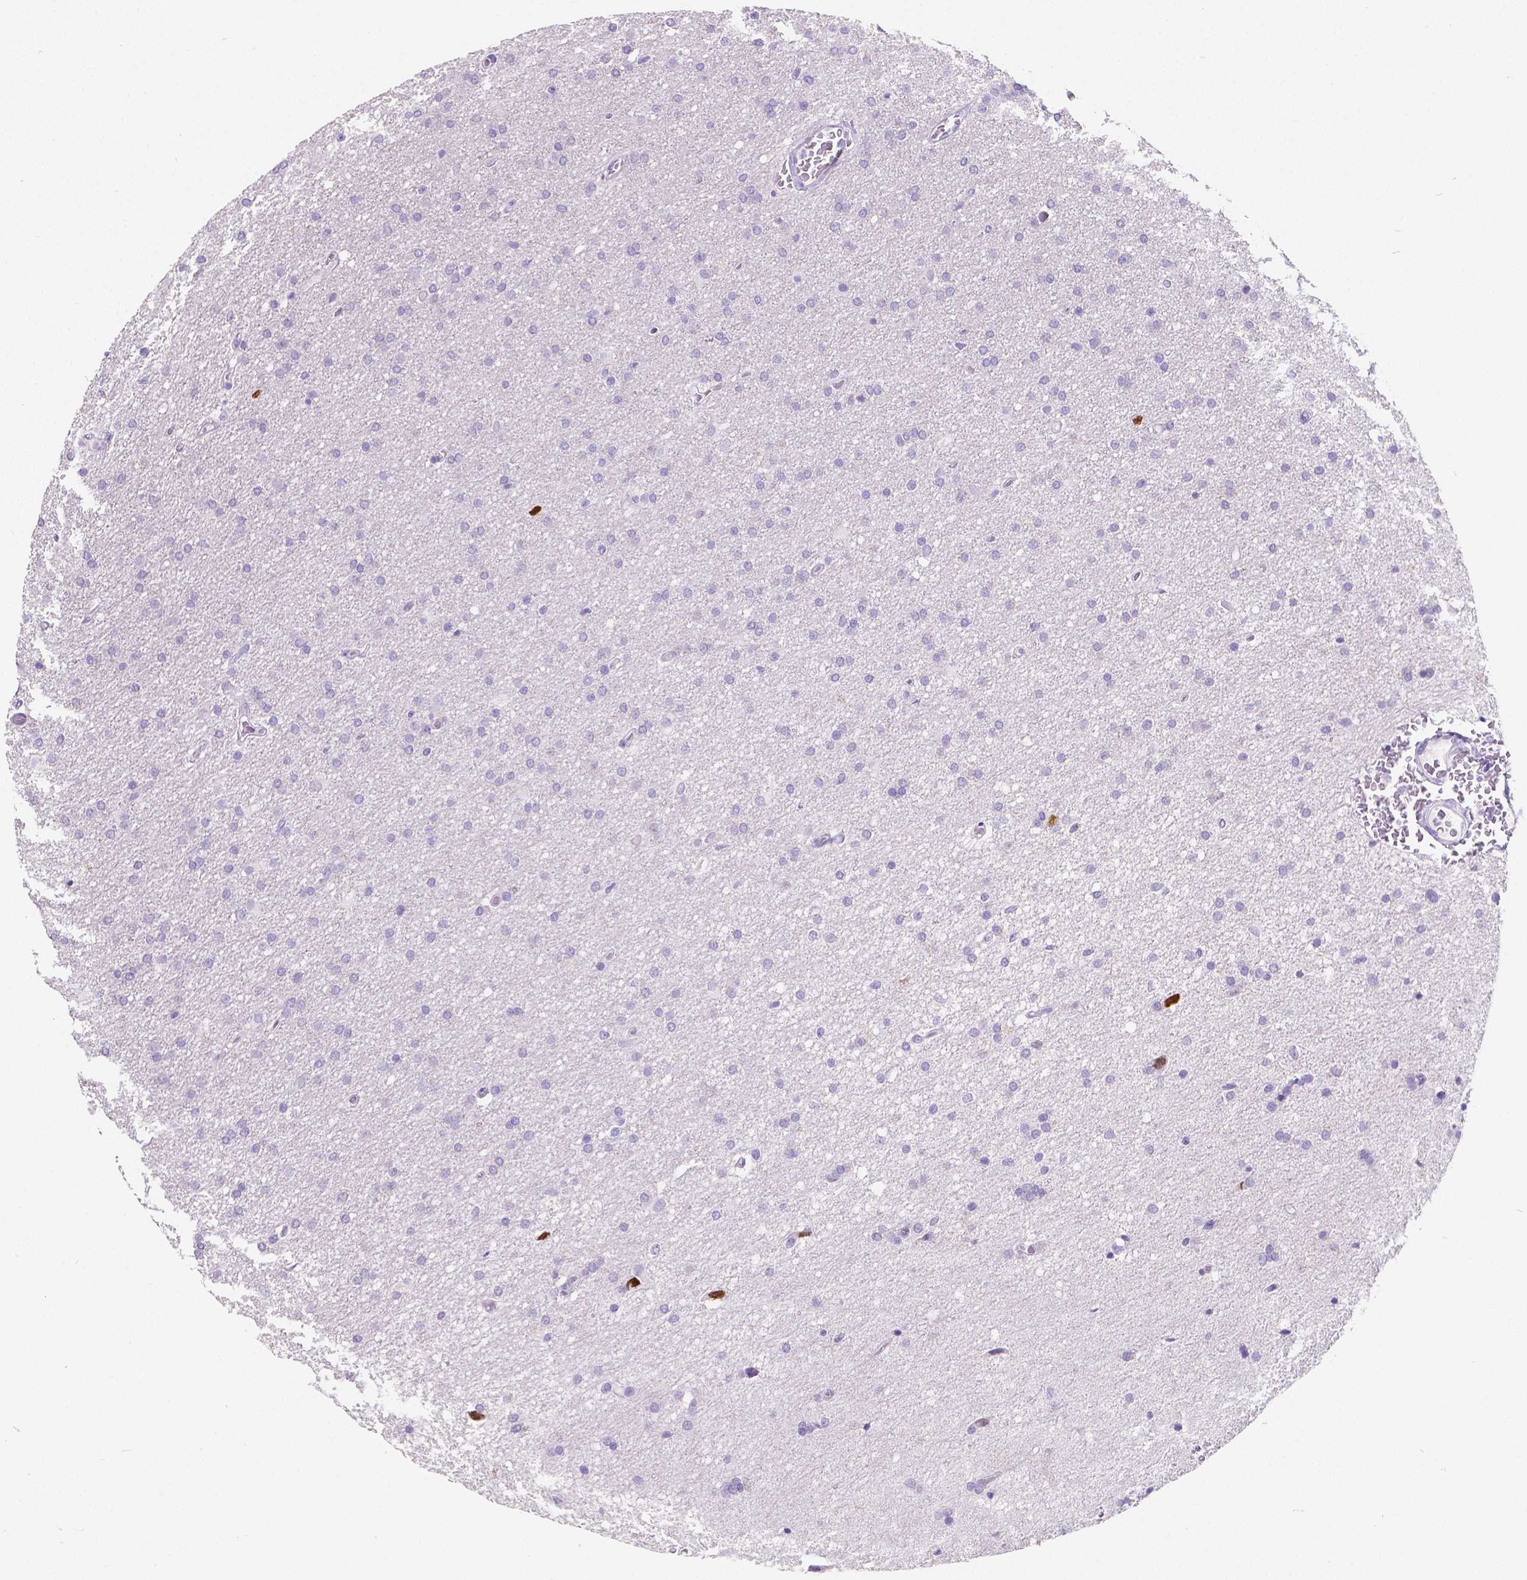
{"staining": {"intensity": "negative", "quantity": "none", "location": "none"}, "tissue": "glioma", "cell_type": "Tumor cells", "image_type": "cancer", "snomed": [{"axis": "morphology", "description": "Glioma, malignant, High grade"}, {"axis": "topography", "description": "Cerebral cortex"}], "caption": "Photomicrograph shows no significant protein expression in tumor cells of malignant high-grade glioma.", "gene": "SATB2", "patient": {"sex": "male", "age": 70}}